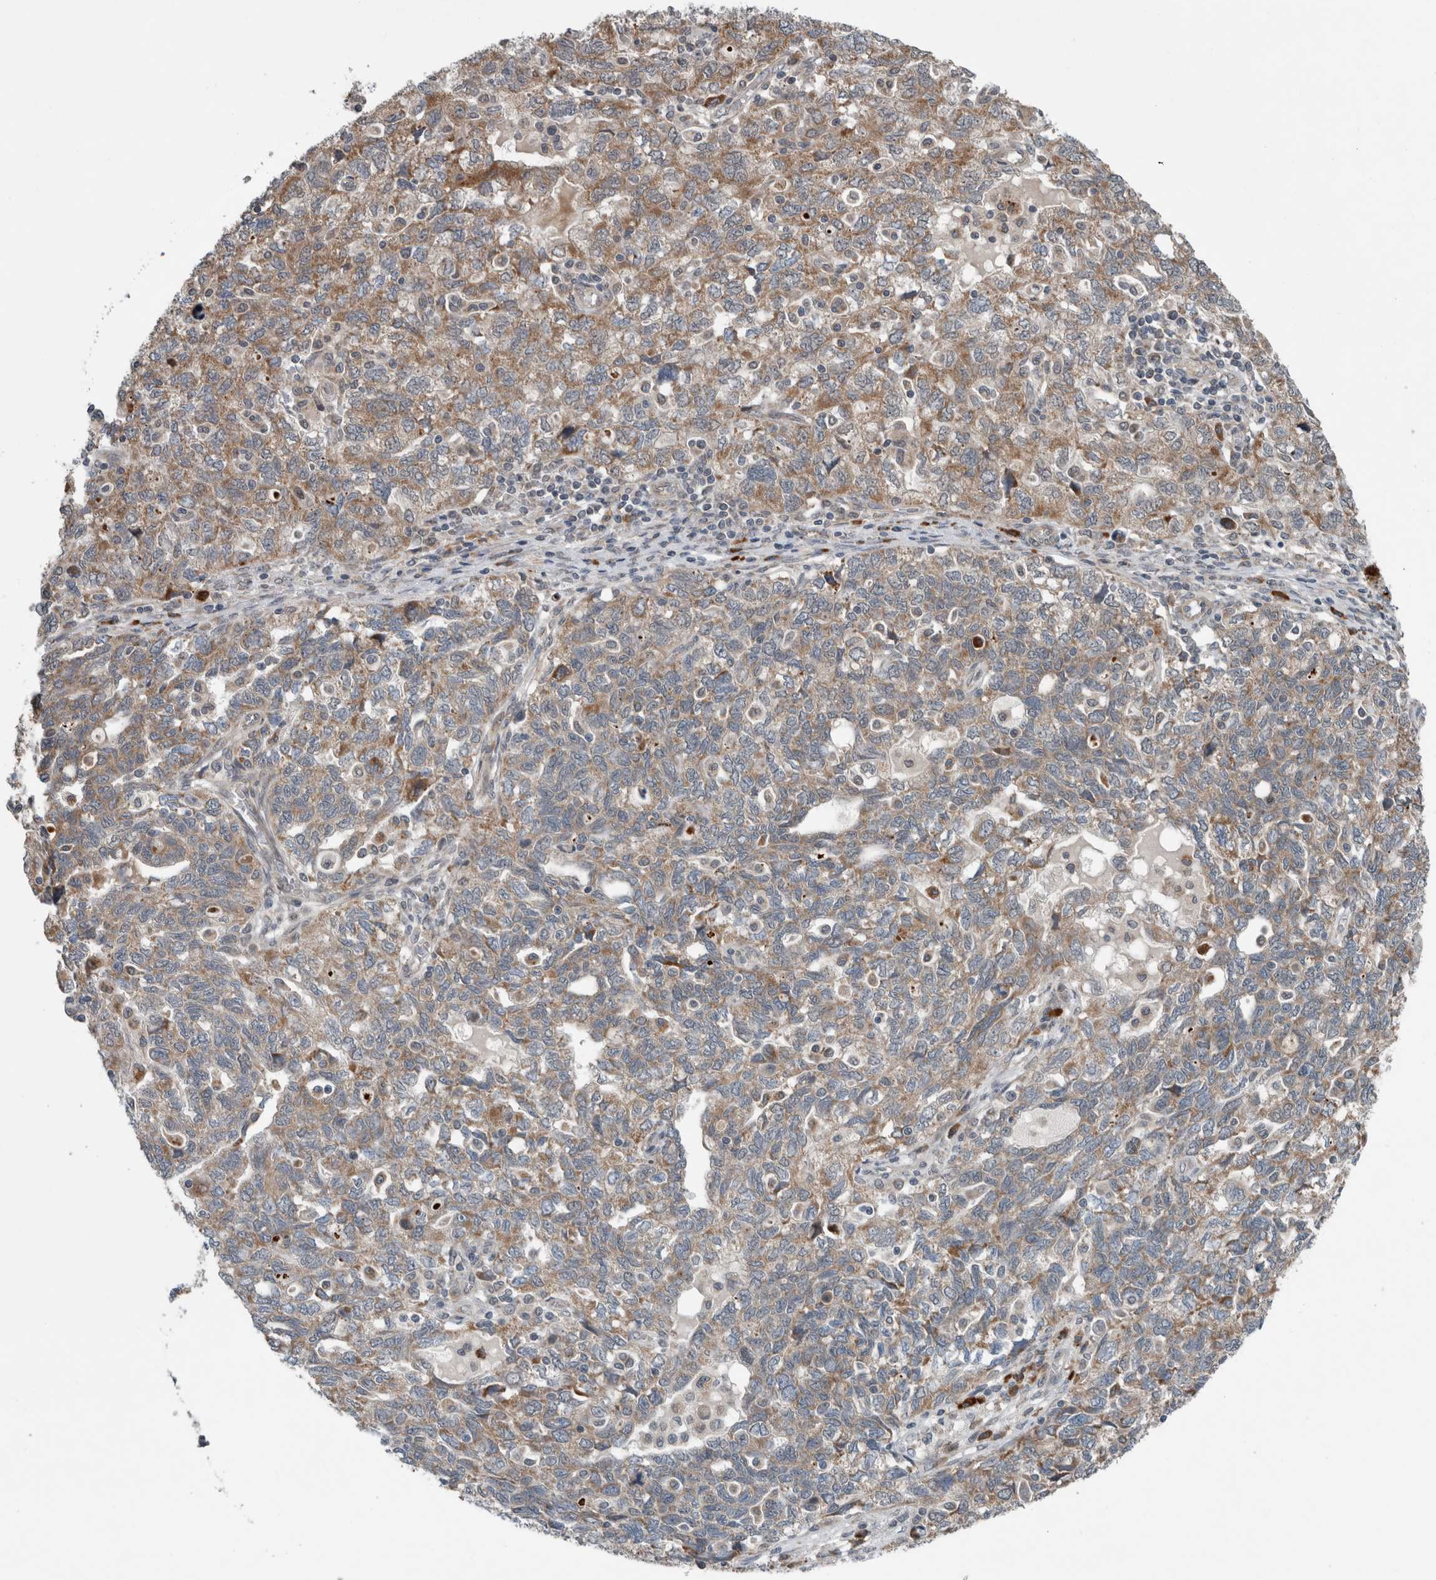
{"staining": {"intensity": "moderate", "quantity": "25%-75%", "location": "cytoplasmic/membranous"}, "tissue": "ovarian cancer", "cell_type": "Tumor cells", "image_type": "cancer", "snomed": [{"axis": "morphology", "description": "Carcinoma, NOS"}, {"axis": "morphology", "description": "Cystadenocarcinoma, serous, NOS"}, {"axis": "topography", "description": "Ovary"}], "caption": "A brown stain shows moderate cytoplasmic/membranous expression of a protein in carcinoma (ovarian) tumor cells.", "gene": "GBA2", "patient": {"sex": "female", "age": 69}}